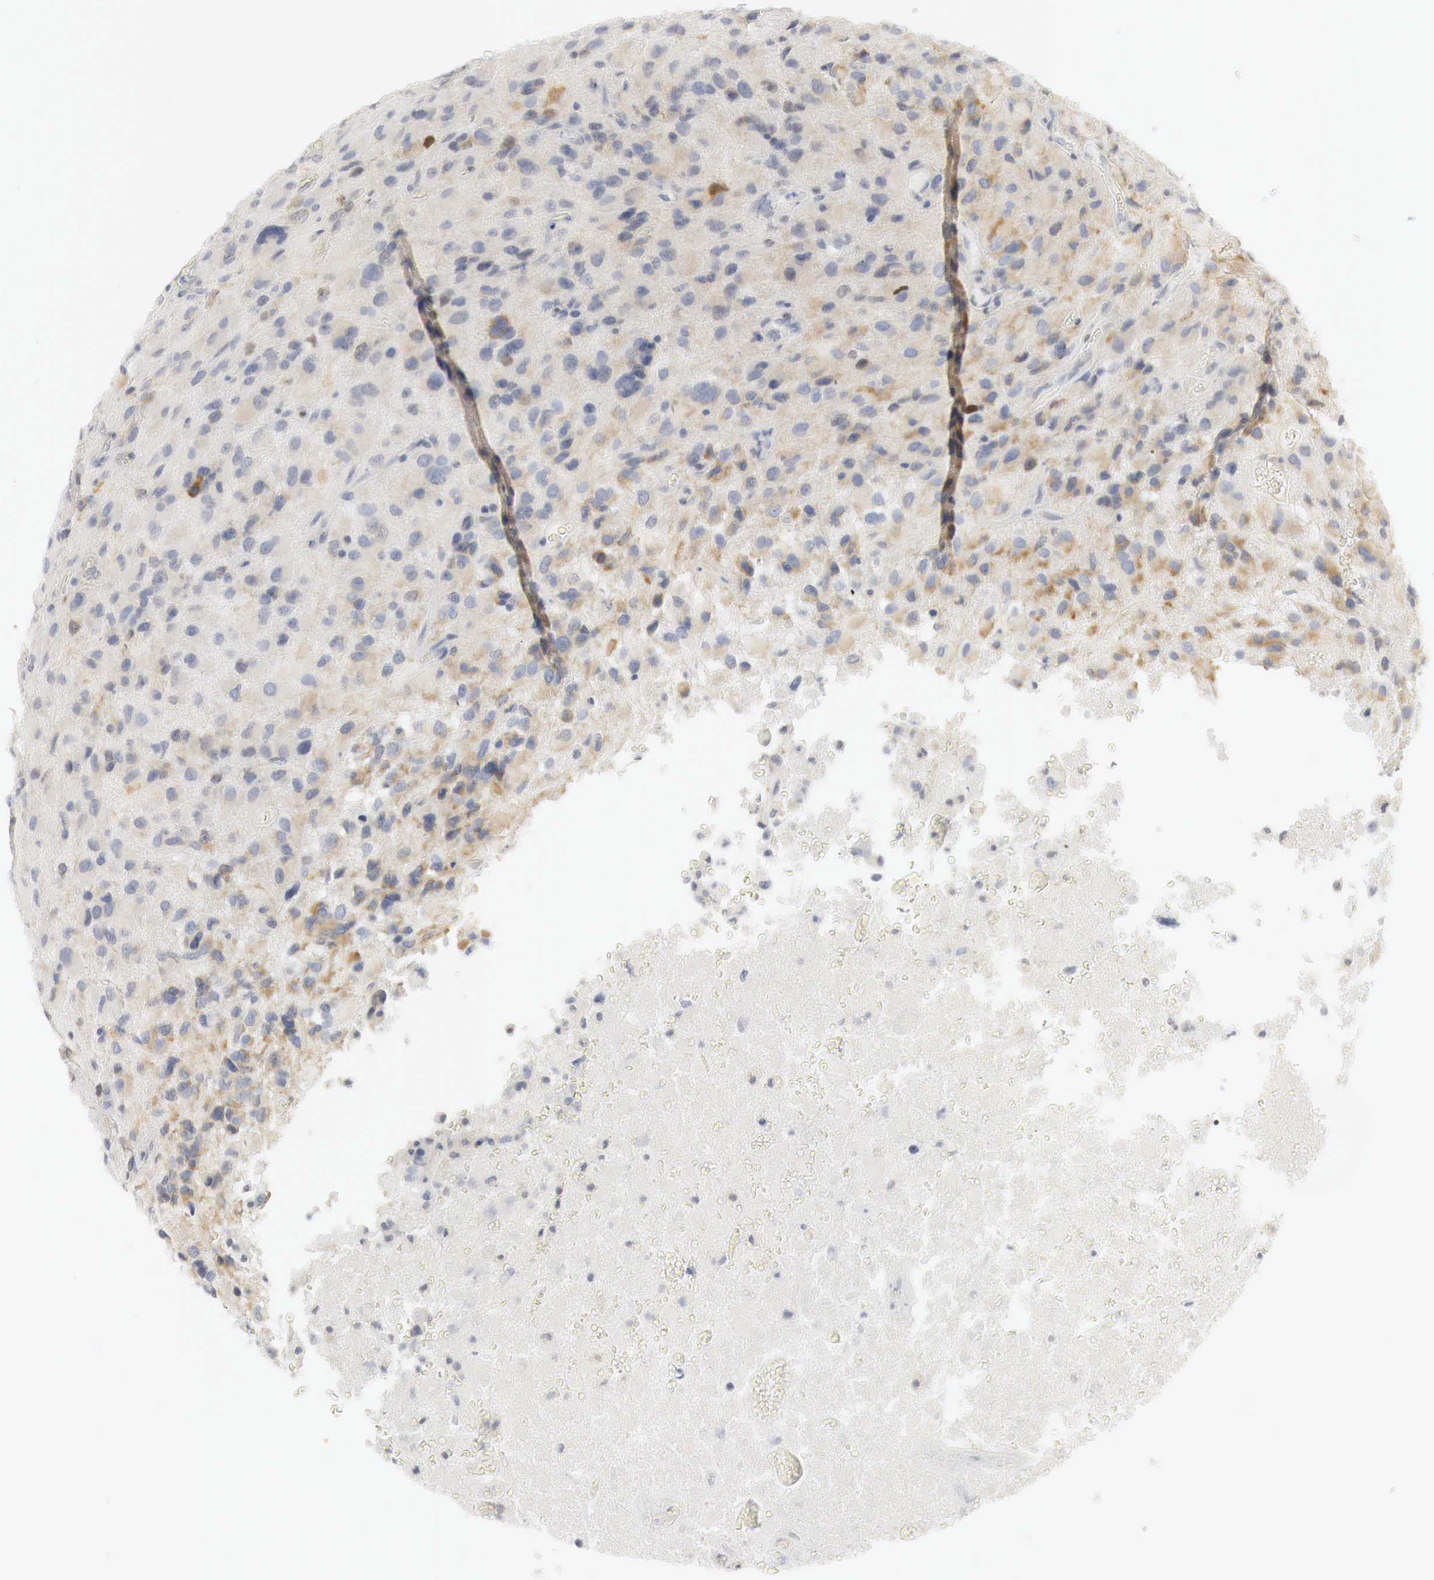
{"staining": {"intensity": "negative", "quantity": "none", "location": "none"}, "tissue": "glioma", "cell_type": "Tumor cells", "image_type": "cancer", "snomed": [{"axis": "morphology", "description": "Glioma, malignant, High grade"}, {"axis": "topography", "description": "Brain"}], "caption": "Malignant high-grade glioma stained for a protein using immunohistochemistry exhibits no positivity tumor cells.", "gene": "TP63", "patient": {"sex": "male", "age": 69}}